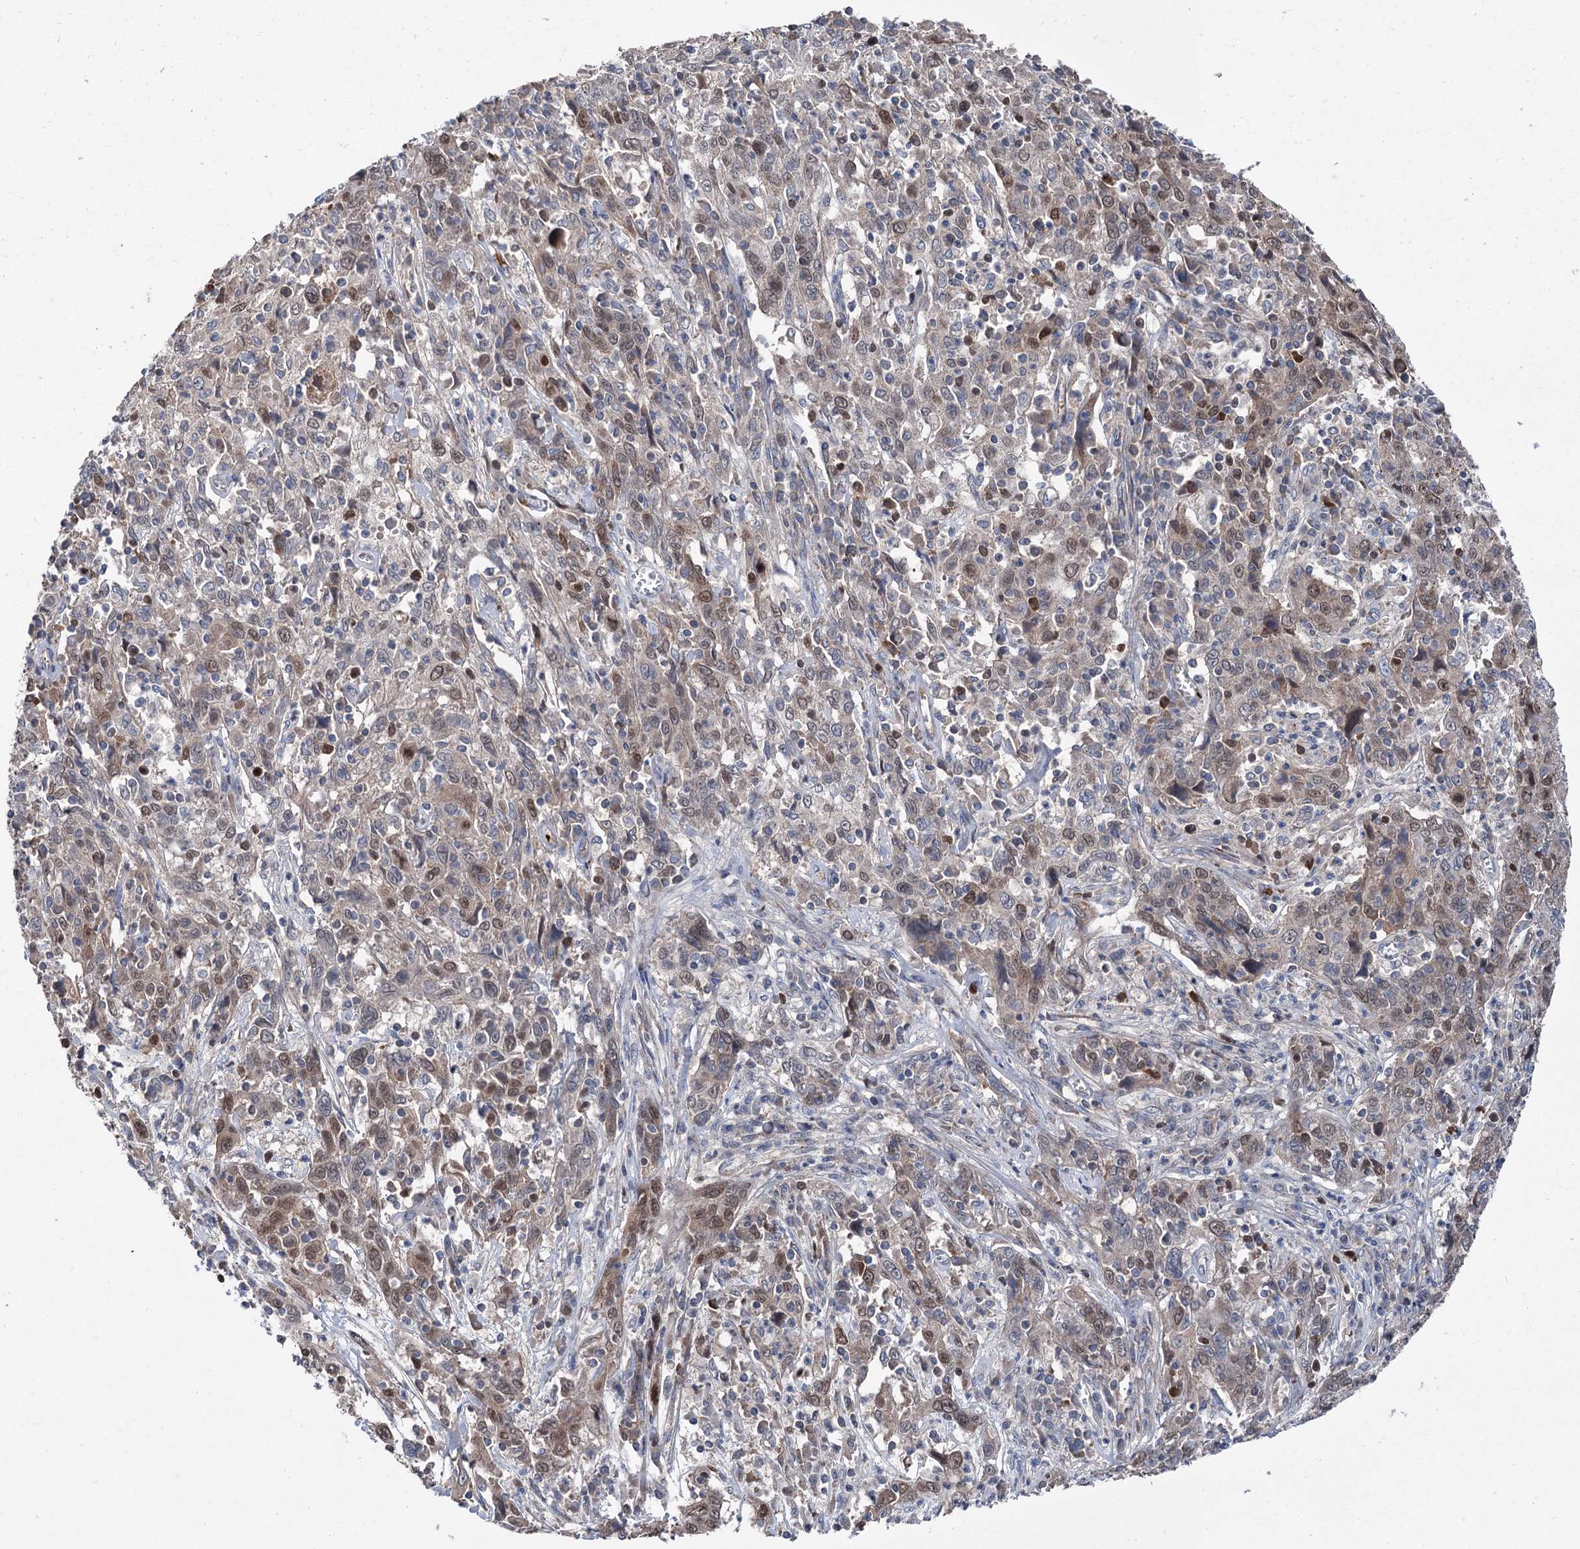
{"staining": {"intensity": "weak", "quantity": "25%-75%", "location": "cytoplasmic/membranous,nuclear"}, "tissue": "cervical cancer", "cell_type": "Tumor cells", "image_type": "cancer", "snomed": [{"axis": "morphology", "description": "Squamous cell carcinoma, NOS"}, {"axis": "topography", "description": "Cervix"}], "caption": "This photomicrograph exhibits squamous cell carcinoma (cervical) stained with immunohistochemistry (IHC) to label a protein in brown. The cytoplasmic/membranous and nuclear of tumor cells show weak positivity for the protein. Nuclei are counter-stained blue.", "gene": "NCAPD2", "patient": {"sex": "female", "age": 46}}